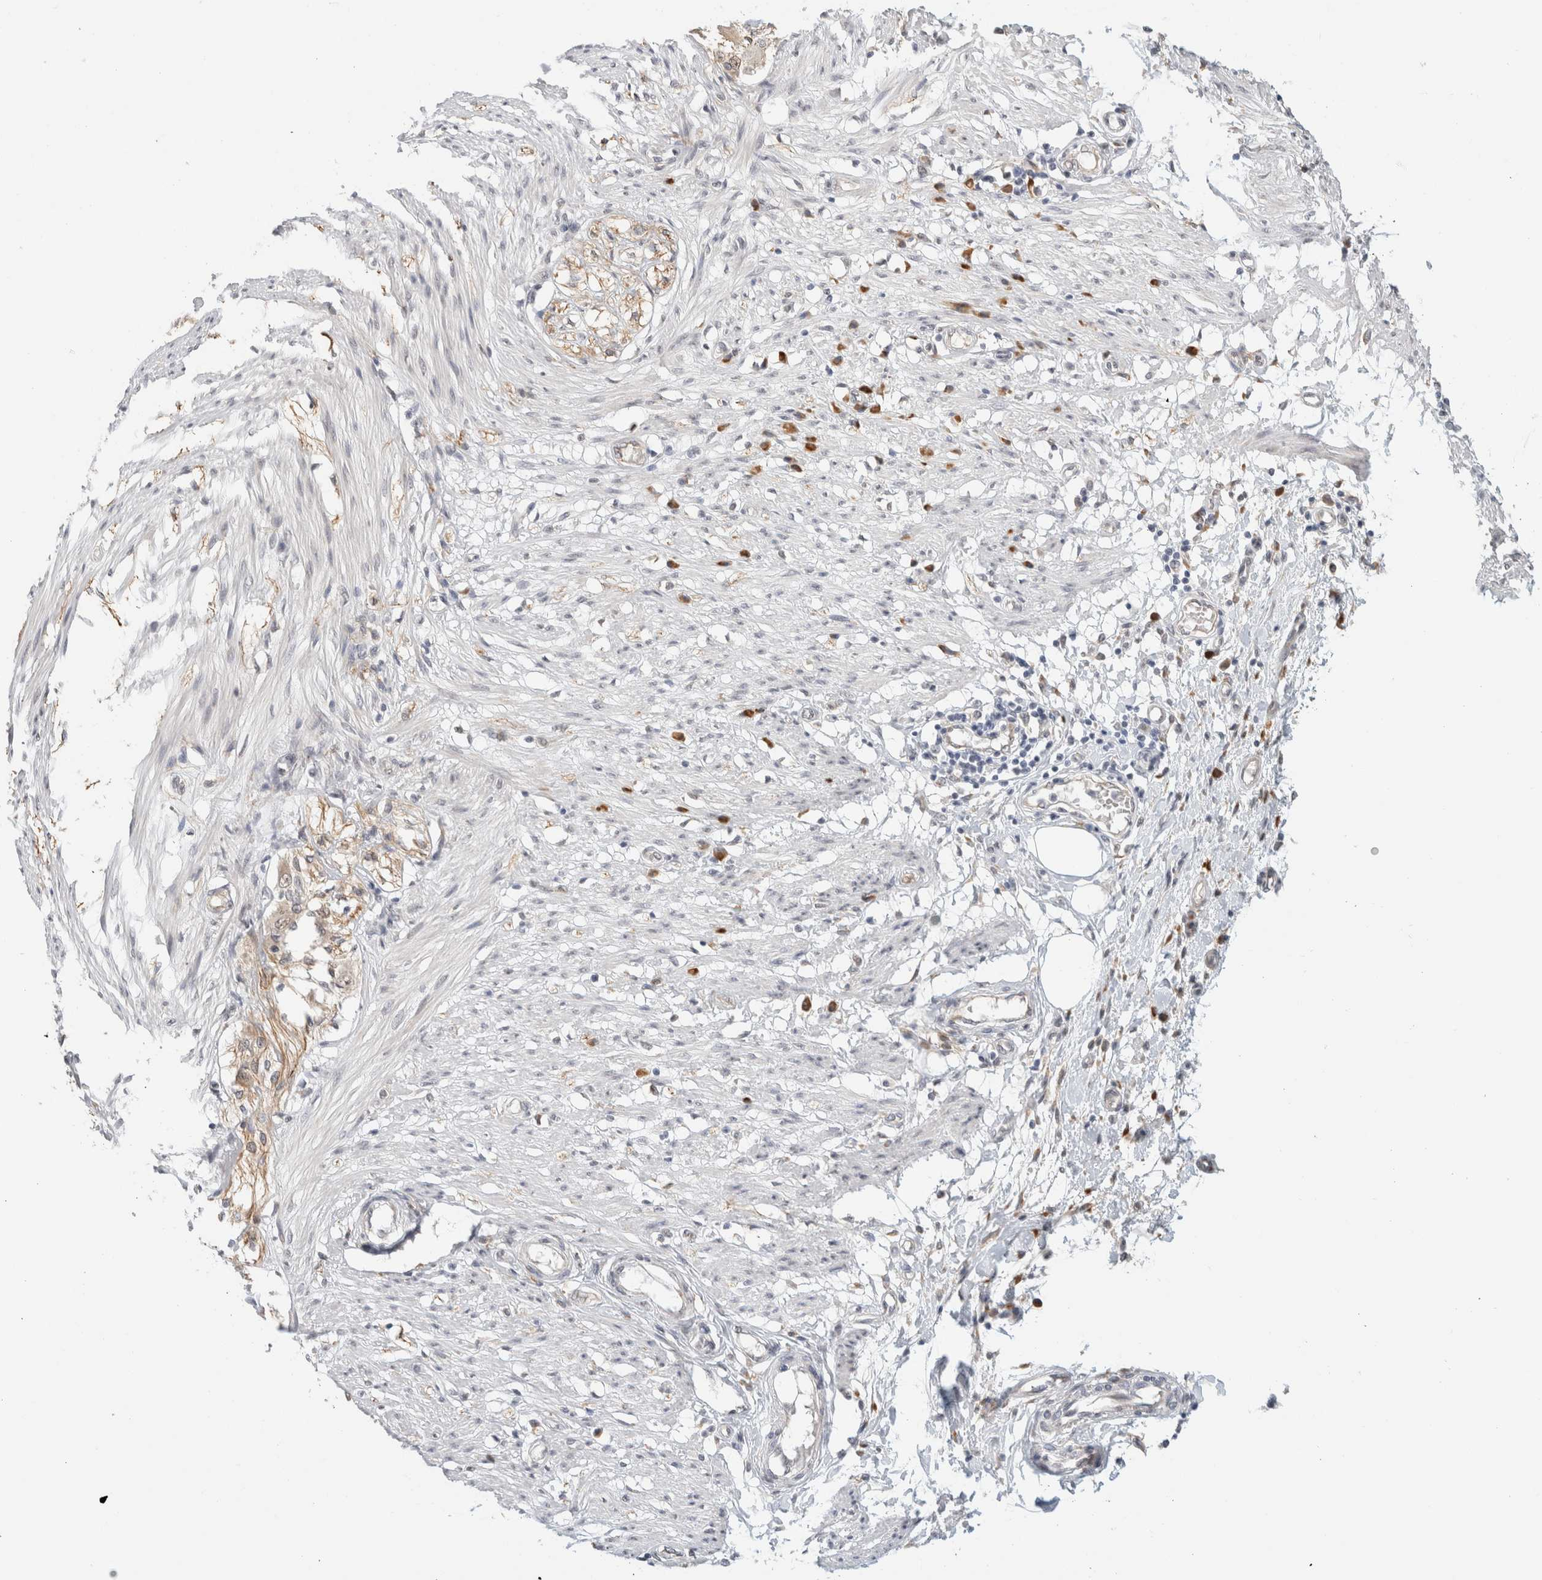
{"staining": {"intensity": "negative", "quantity": "none", "location": "none"}, "tissue": "smooth muscle", "cell_type": "Smooth muscle cells", "image_type": "normal", "snomed": [{"axis": "morphology", "description": "Normal tissue, NOS"}, {"axis": "morphology", "description": "Adenocarcinoma, NOS"}, {"axis": "topography", "description": "Smooth muscle"}, {"axis": "topography", "description": "Colon"}], "caption": "High magnification brightfield microscopy of benign smooth muscle stained with DAB (3,3'-diaminobenzidine) (brown) and counterstained with hematoxylin (blue): smooth muscle cells show no significant staining. (DAB (3,3'-diaminobenzidine) immunohistochemistry with hematoxylin counter stain).", "gene": "HDLBP", "patient": {"sex": "male", "age": 14}}